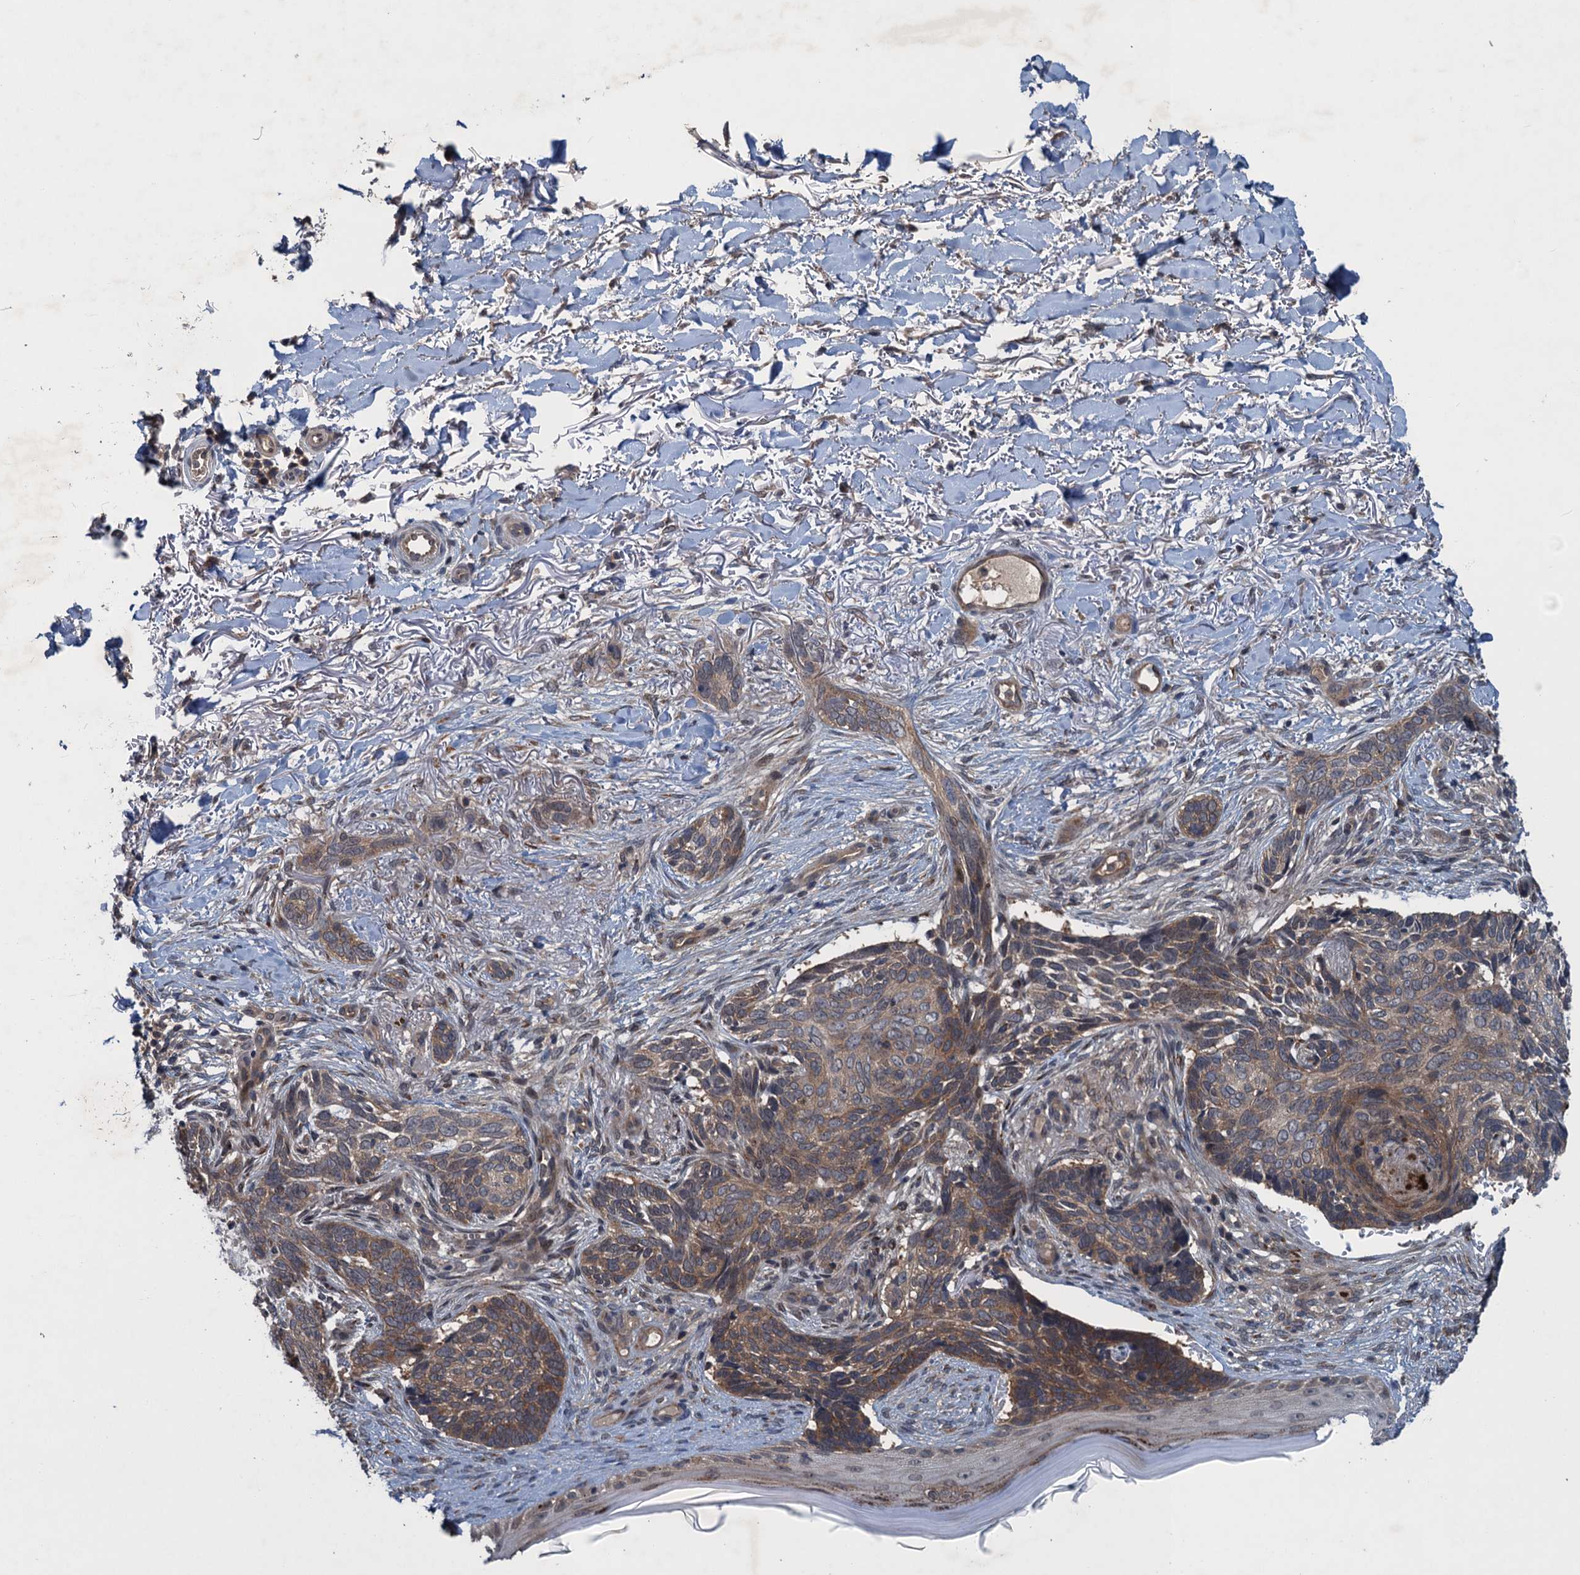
{"staining": {"intensity": "moderate", "quantity": ">75%", "location": "cytoplasmic/membranous"}, "tissue": "skin cancer", "cell_type": "Tumor cells", "image_type": "cancer", "snomed": [{"axis": "morphology", "description": "Normal tissue, NOS"}, {"axis": "morphology", "description": "Basal cell carcinoma"}, {"axis": "topography", "description": "Skin"}], "caption": "Immunohistochemical staining of basal cell carcinoma (skin) shows medium levels of moderate cytoplasmic/membranous protein expression in about >75% of tumor cells.", "gene": "RNF165", "patient": {"sex": "female", "age": 67}}